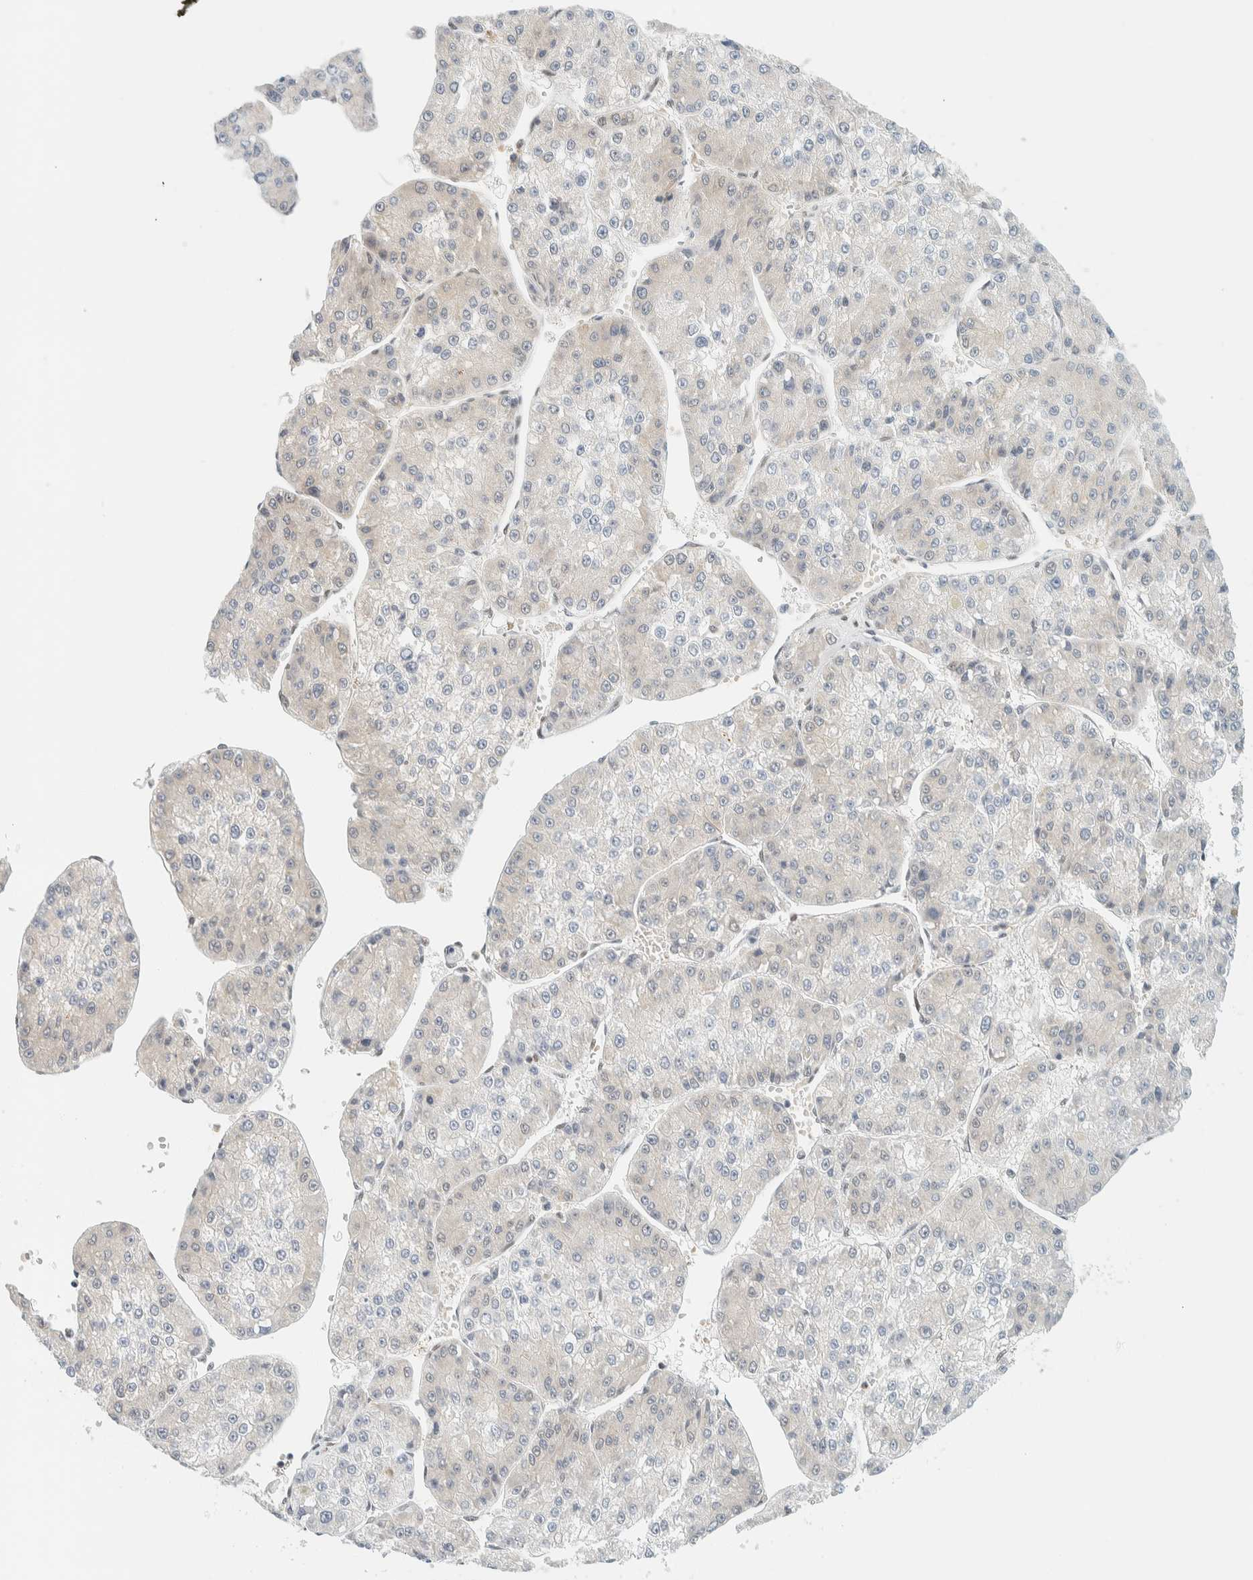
{"staining": {"intensity": "negative", "quantity": "none", "location": "none"}, "tissue": "liver cancer", "cell_type": "Tumor cells", "image_type": "cancer", "snomed": [{"axis": "morphology", "description": "Carcinoma, Hepatocellular, NOS"}, {"axis": "topography", "description": "Liver"}], "caption": "This is a image of immunohistochemistry (IHC) staining of liver cancer, which shows no expression in tumor cells.", "gene": "ZNF683", "patient": {"sex": "female", "age": 73}}